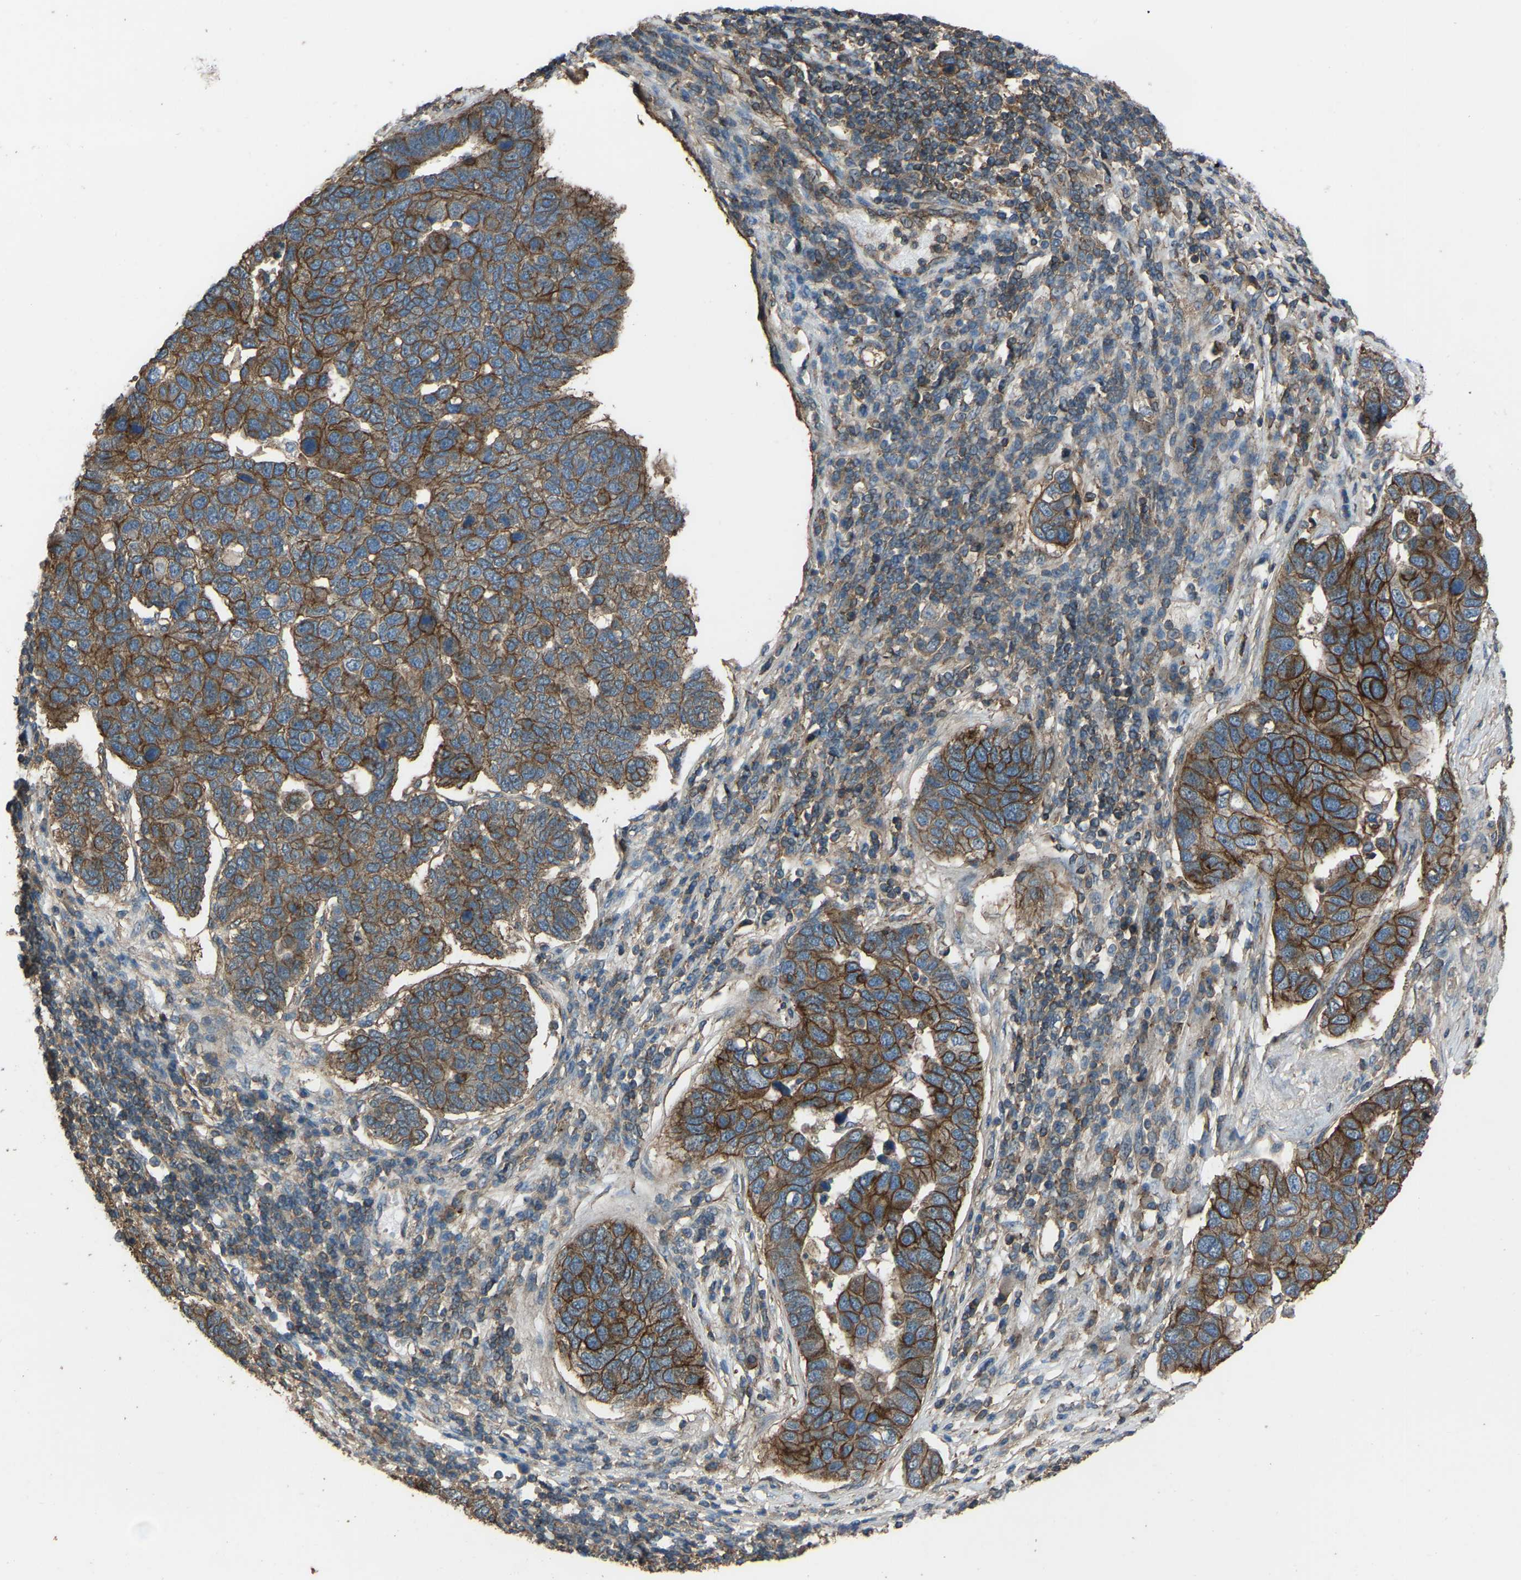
{"staining": {"intensity": "moderate", "quantity": ">75%", "location": "cytoplasmic/membranous"}, "tissue": "pancreatic cancer", "cell_type": "Tumor cells", "image_type": "cancer", "snomed": [{"axis": "morphology", "description": "Adenocarcinoma, NOS"}, {"axis": "topography", "description": "Pancreas"}], "caption": "A brown stain shows moderate cytoplasmic/membranous expression of a protein in pancreatic cancer tumor cells.", "gene": "SLC4A2", "patient": {"sex": "female", "age": 61}}